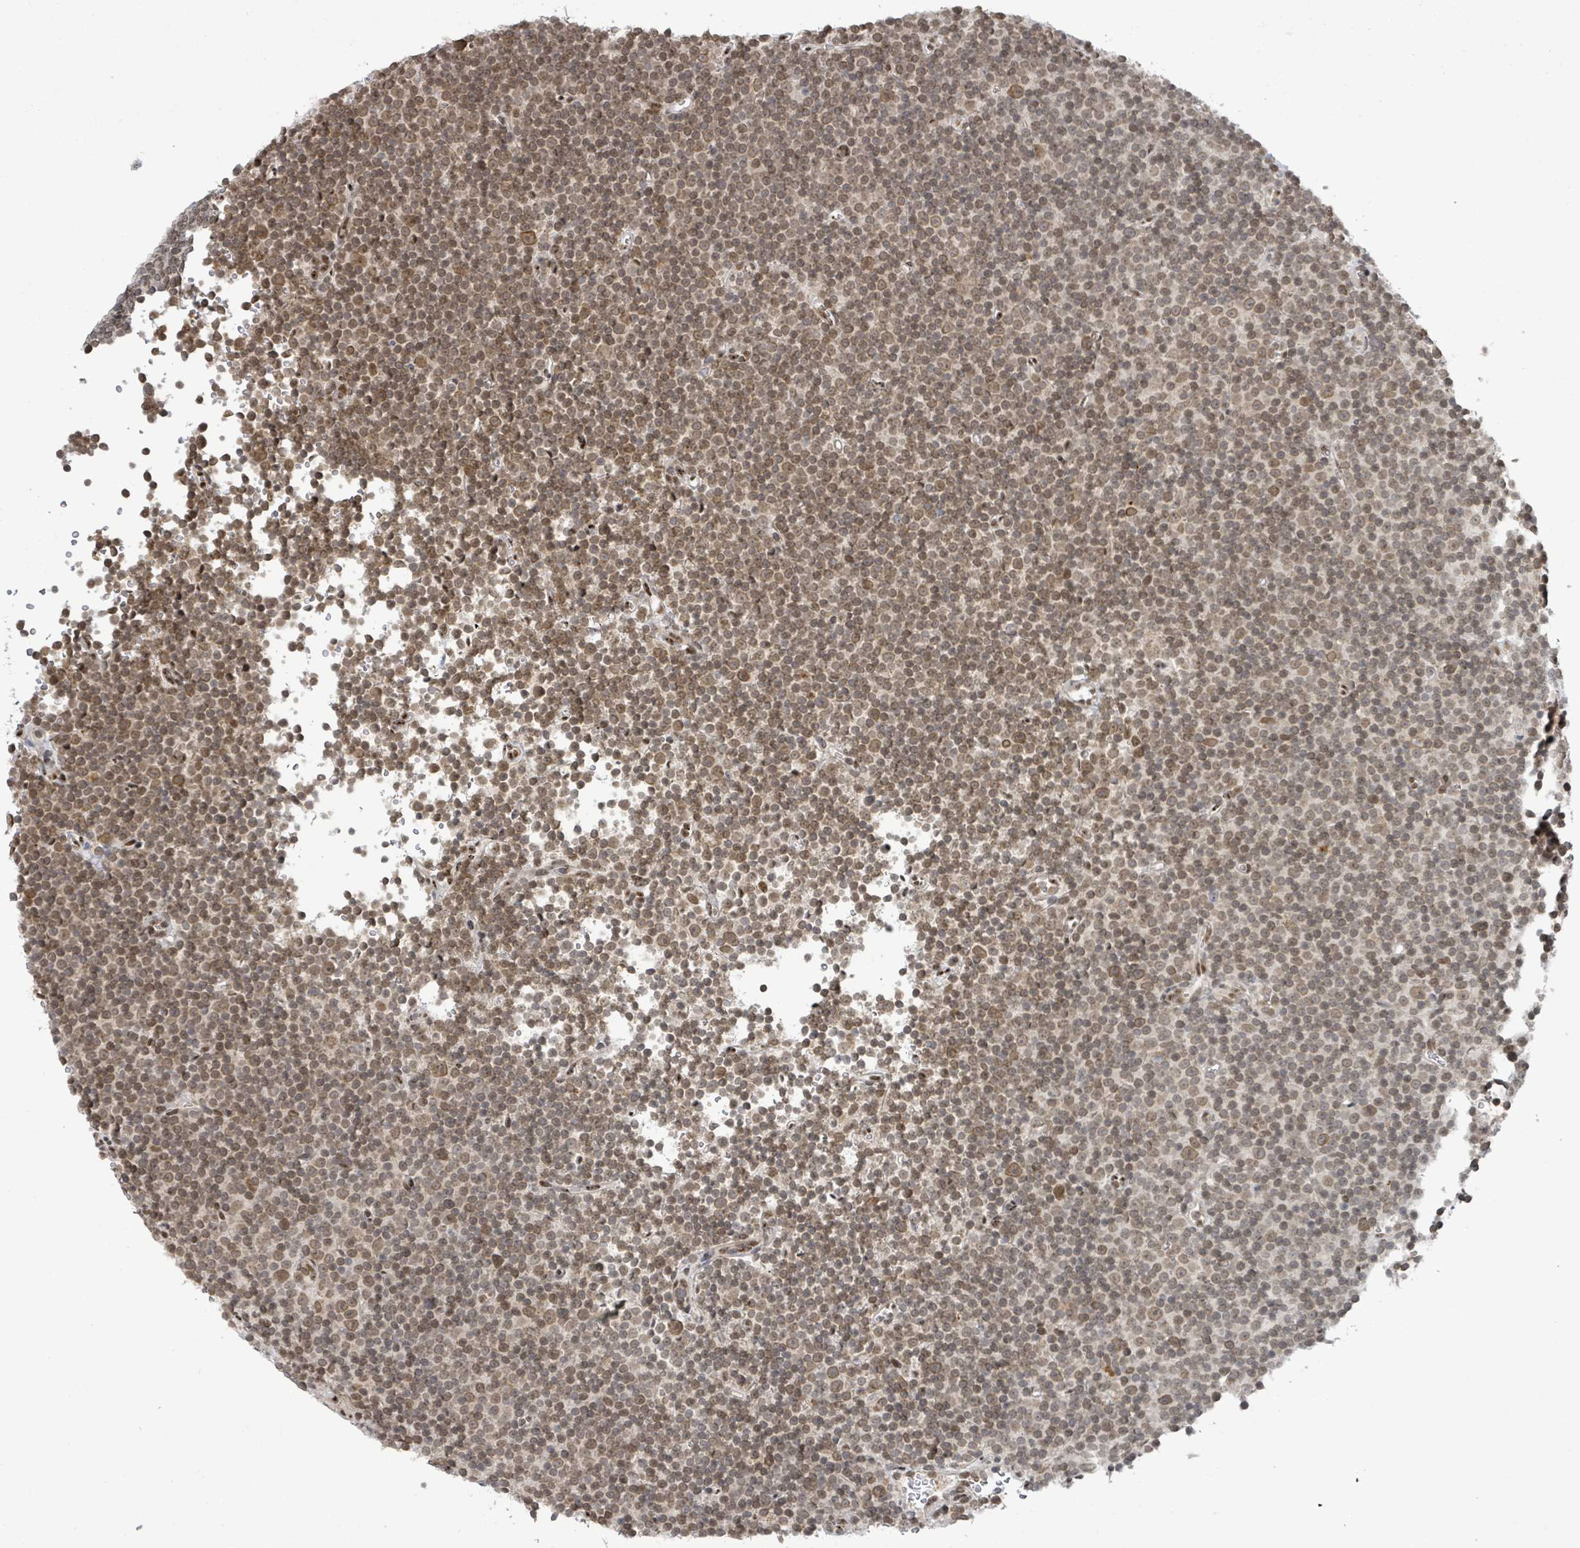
{"staining": {"intensity": "moderate", "quantity": ">75%", "location": "nuclear"}, "tissue": "lymphoma", "cell_type": "Tumor cells", "image_type": "cancer", "snomed": [{"axis": "morphology", "description": "Malignant lymphoma, non-Hodgkin's type, Low grade"}, {"axis": "topography", "description": "Lymph node"}], "caption": "A high-resolution image shows IHC staining of malignant lymphoma, non-Hodgkin's type (low-grade), which displays moderate nuclear expression in approximately >75% of tumor cells.", "gene": "SBF2", "patient": {"sex": "female", "age": 67}}